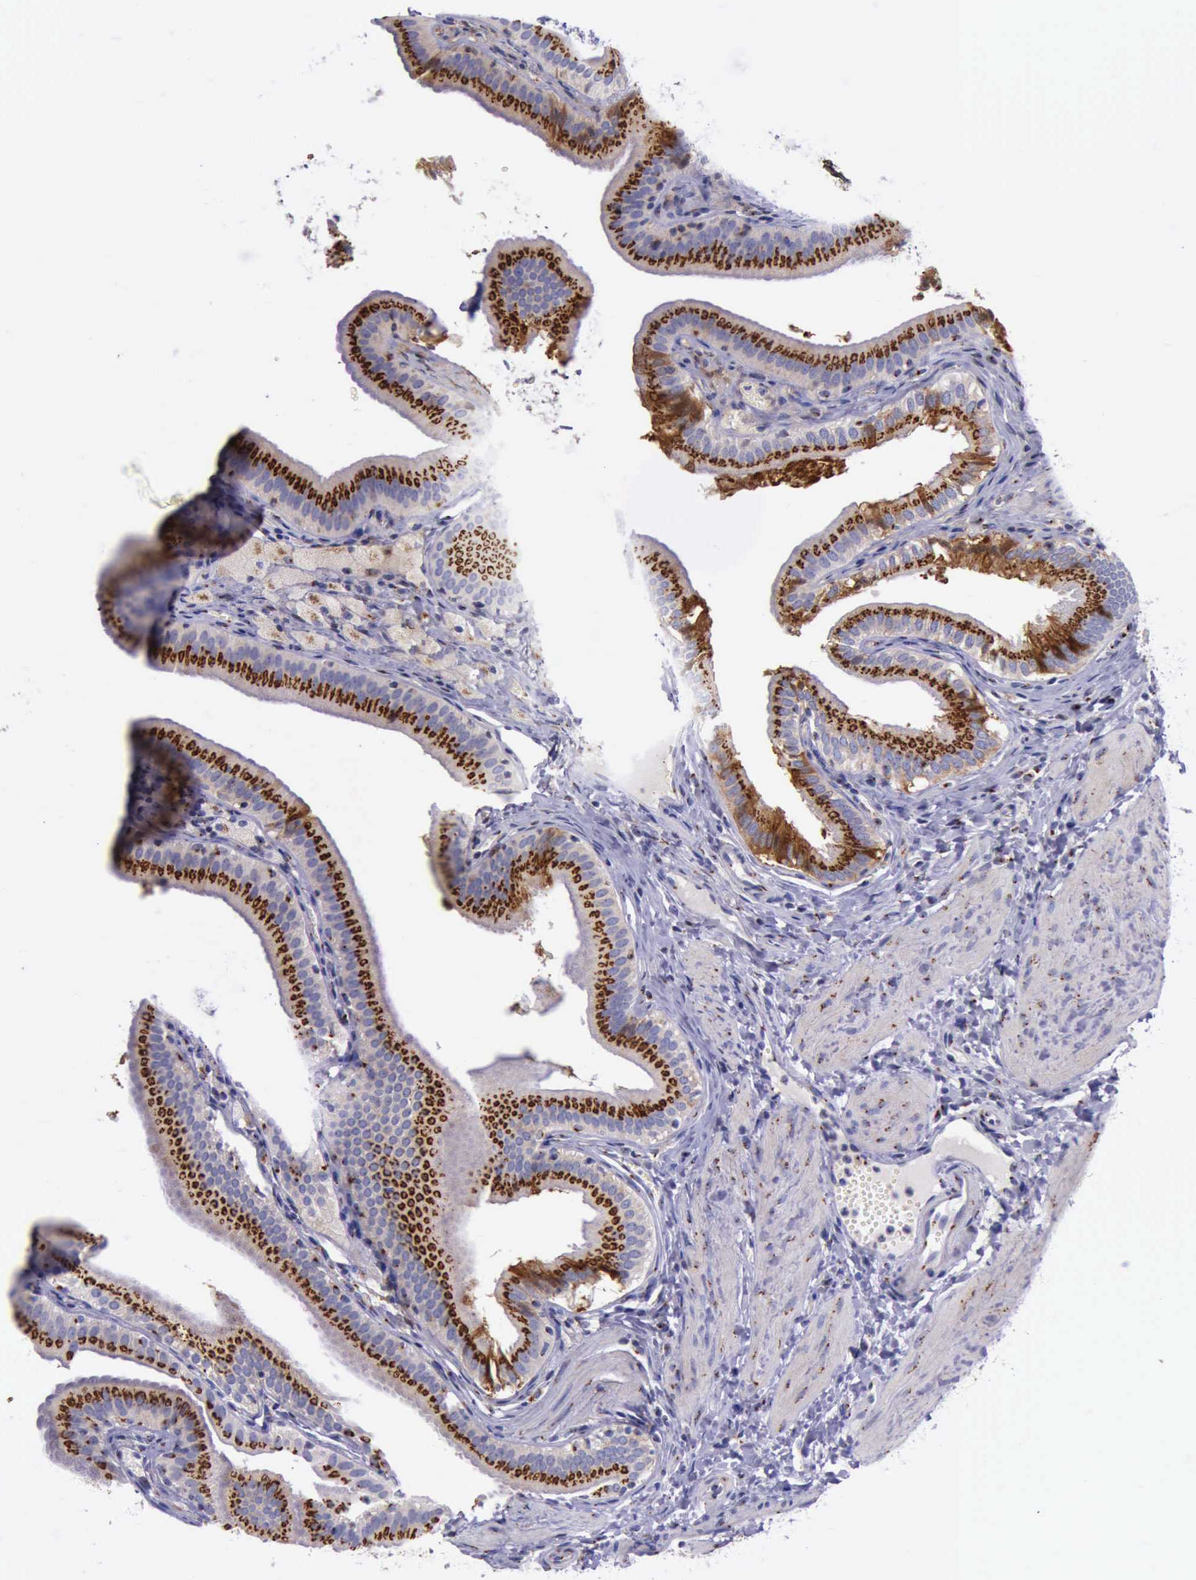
{"staining": {"intensity": "strong", "quantity": ">75%", "location": "cytoplasmic/membranous"}, "tissue": "gallbladder", "cell_type": "Glandular cells", "image_type": "normal", "snomed": [{"axis": "morphology", "description": "Normal tissue, NOS"}, {"axis": "topography", "description": "Gallbladder"}], "caption": "An image of gallbladder stained for a protein reveals strong cytoplasmic/membranous brown staining in glandular cells. The protein is shown in brown color, while the nuclei are stained blue.", "gene": "GOLGA5", "patient": {"sex": "female", "age": 24}}